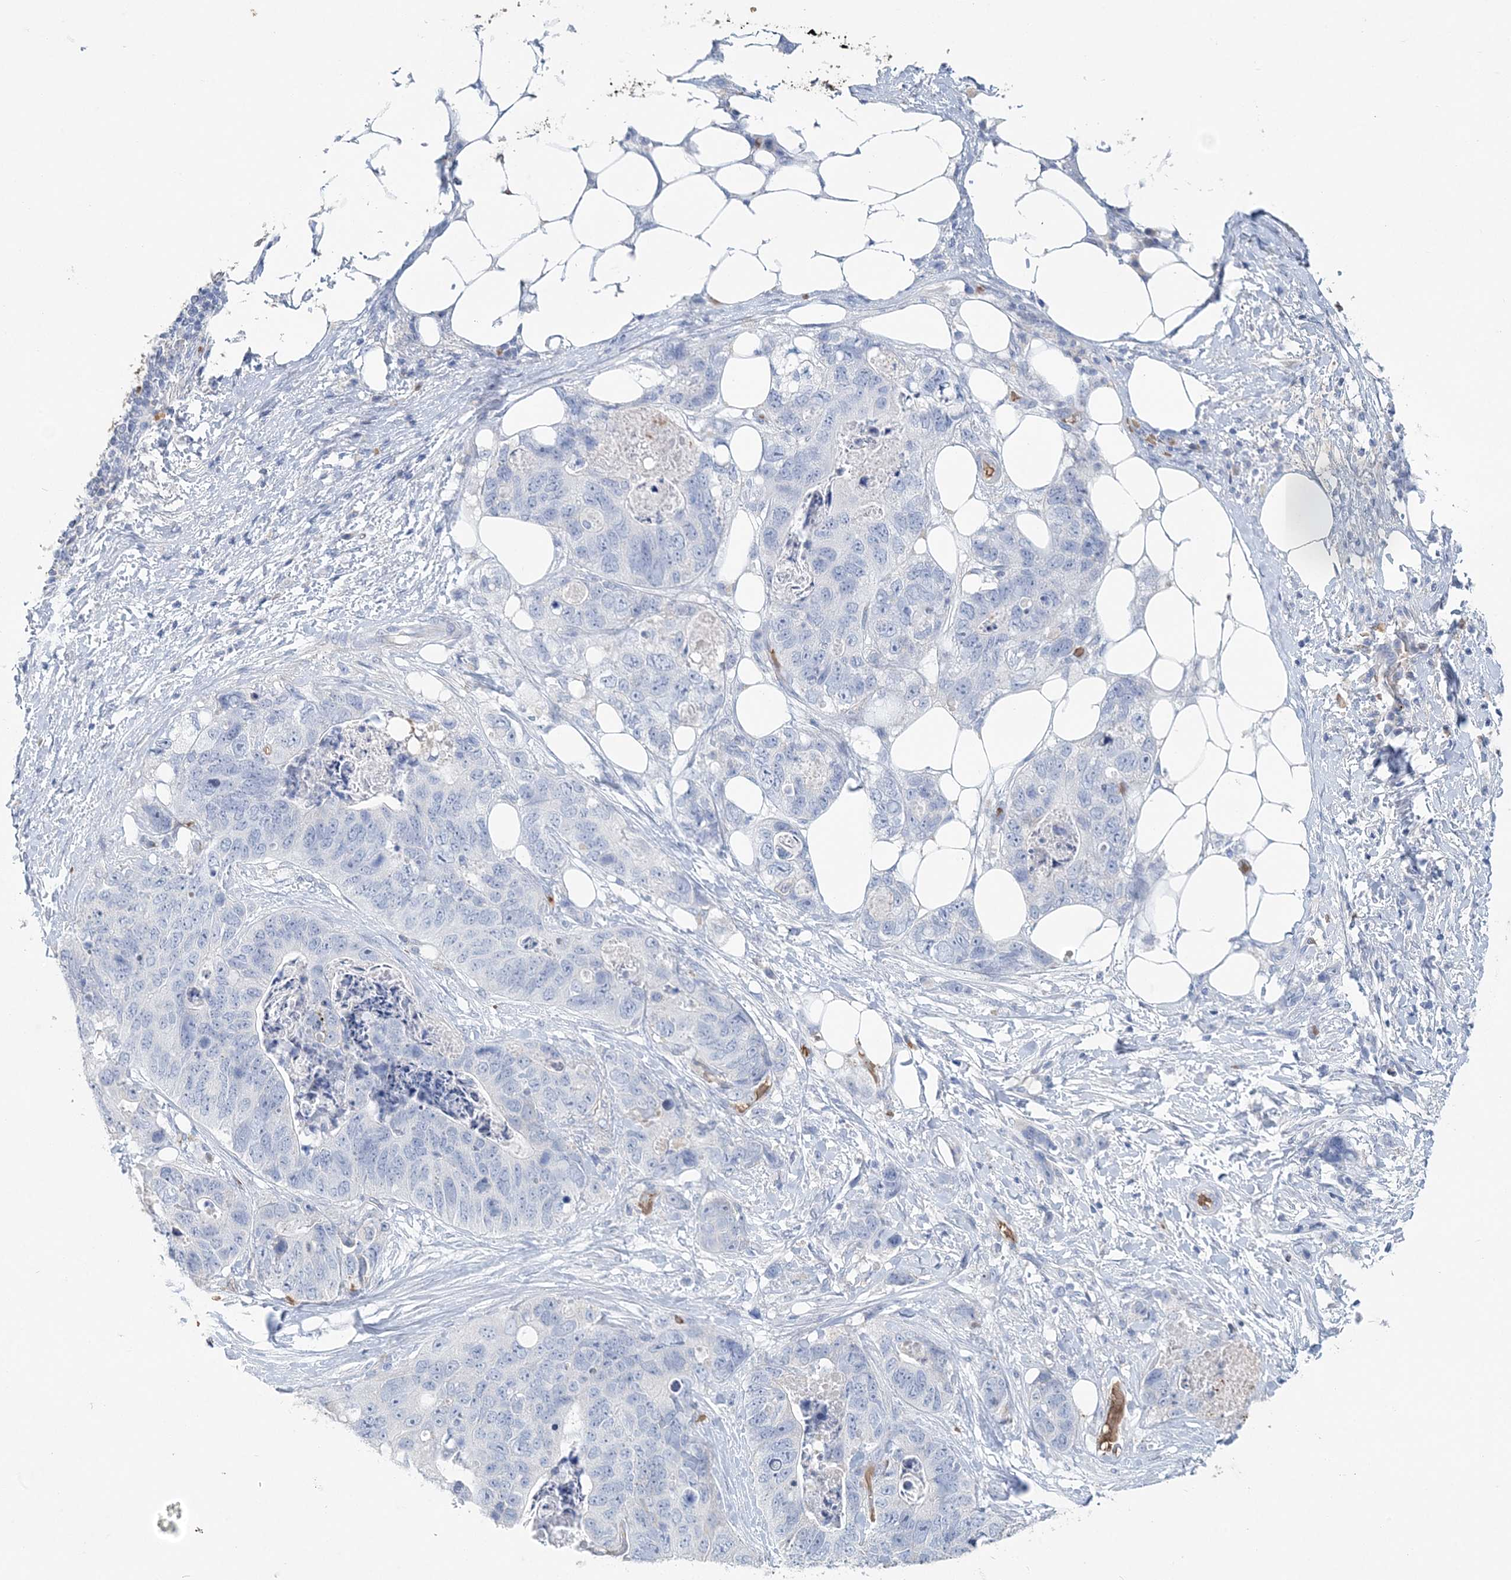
{"staining": {"intensity": "negative", "quantity": "none", "location": "none"}, "tissue": "stomach cancer", "cell_type": "Tumor cells", "image_type": "cancer", "snomed": [{"axis": "morphology", "description": "Adenocarcinoma, NOS"}, {"axis": "topography", "description": "Stomach"}], "caption": "A histopathology image of stomach cancer (adenocarcinoma) stained for a protein demonstrates no brown staining in tumor cells. (IHC, brightfield microscopy, high magnification).", "gene": "HBD", "patient": {"sex": "female", "age": 89}}